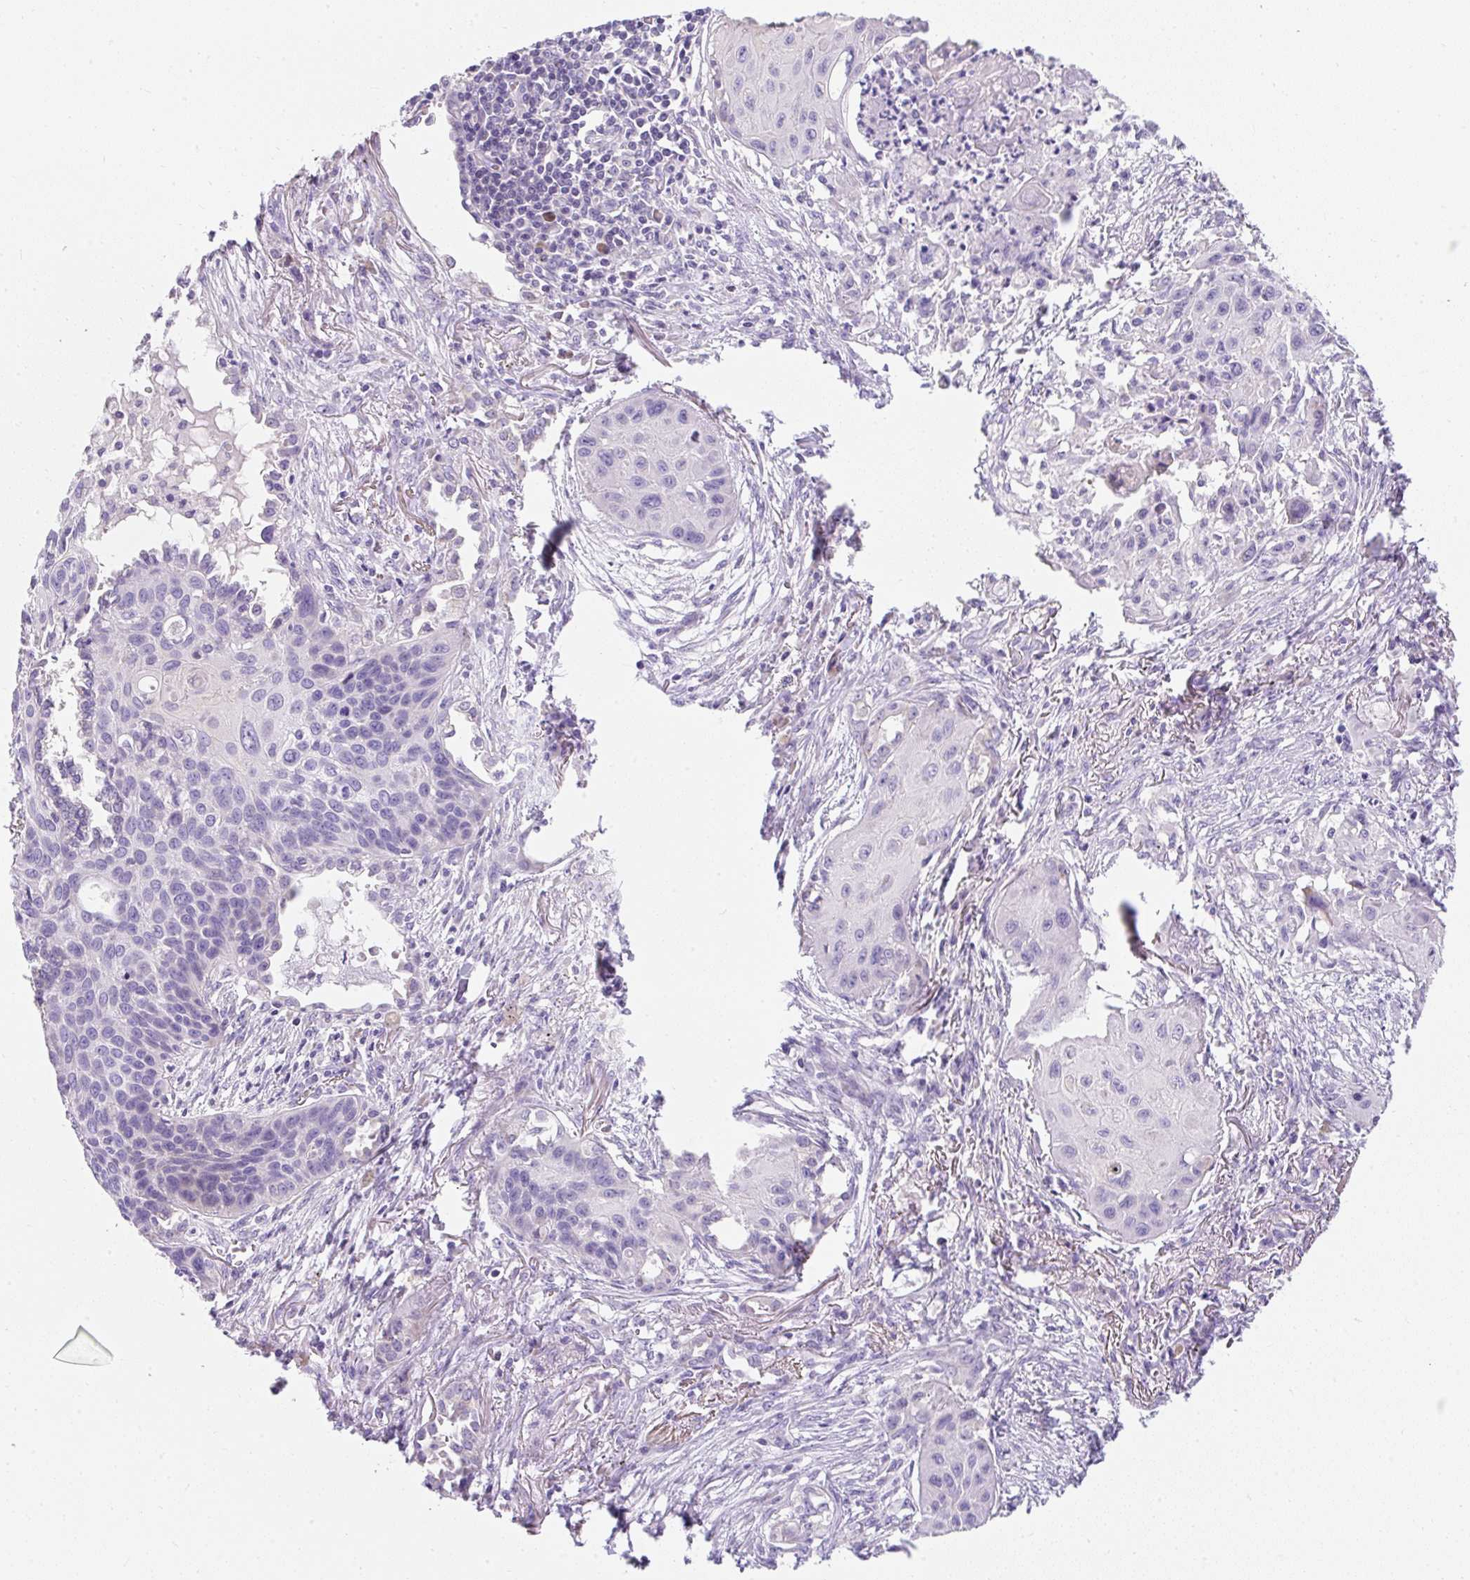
{"staining": {"intensity": "negative", "quantity": "none", "location": "none"}, "tissue": "lung cancer", "cell_type": "Tumor cells", "image_type": "cancer", "snomed": [{"axis": "morphology", "description": "Squamous cell carcinoma, NOS"}, {"axis": "topography", "description": "Lung"}], "caption": "This is an immunohistochemistry (IHC) histopathology image of lung cancer (squamous cell carcinoma). There is no expression in tumor cells.", "gene": "DTX4", "patient": {"sex": "male", "age": 71}}